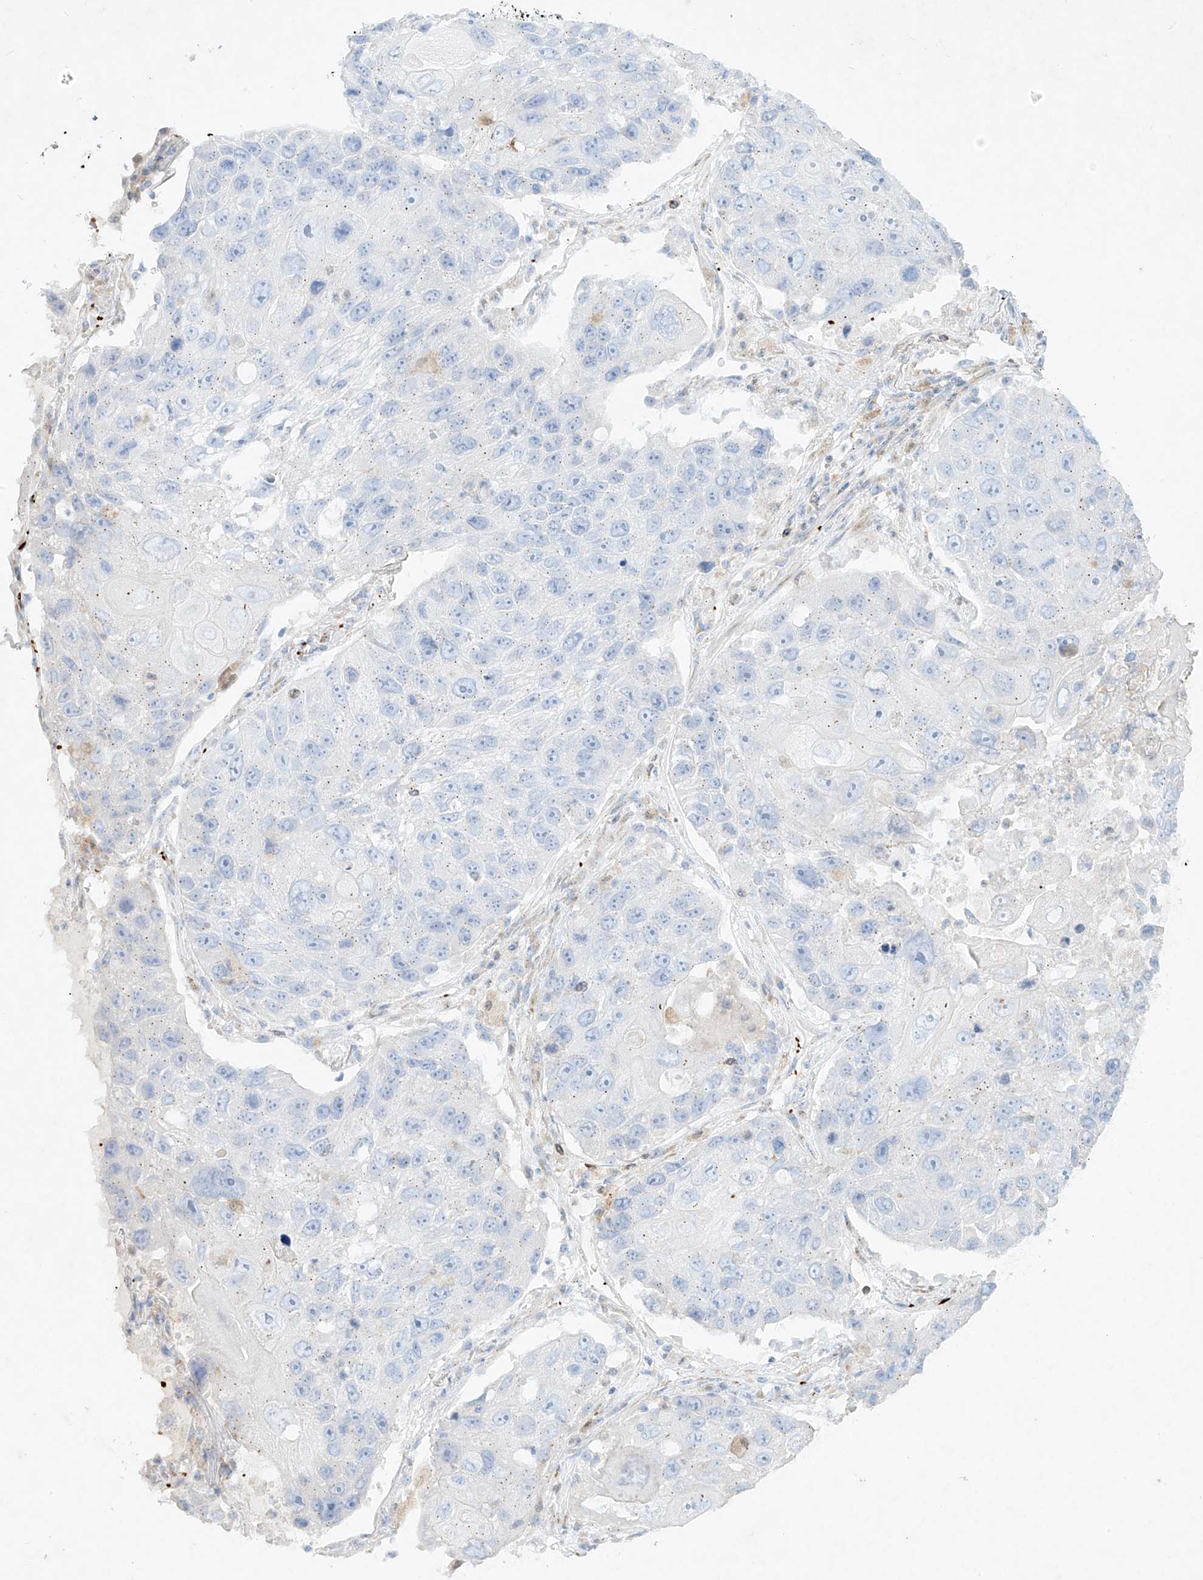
{"staining": {"intensity": "negative", "quantity": "none", "location": "none"}, "tissue": "lung cancer", "cell_type": "Tumor cells", "image_type": "cancer", "snomed": [{"axis": "morphology", "description": "Squamous cell carcinoma, NOS"}, {"axis": "topography", "description": "Lung"}], "caption": "DAB (3,3'-diaminobenzidine) immunohistochemical staining of human lung squamous cell carcinoma shows no significant expression in tumor cells.", "gene": "PLEK", "patient": {"sex": "male", "age": 61}}